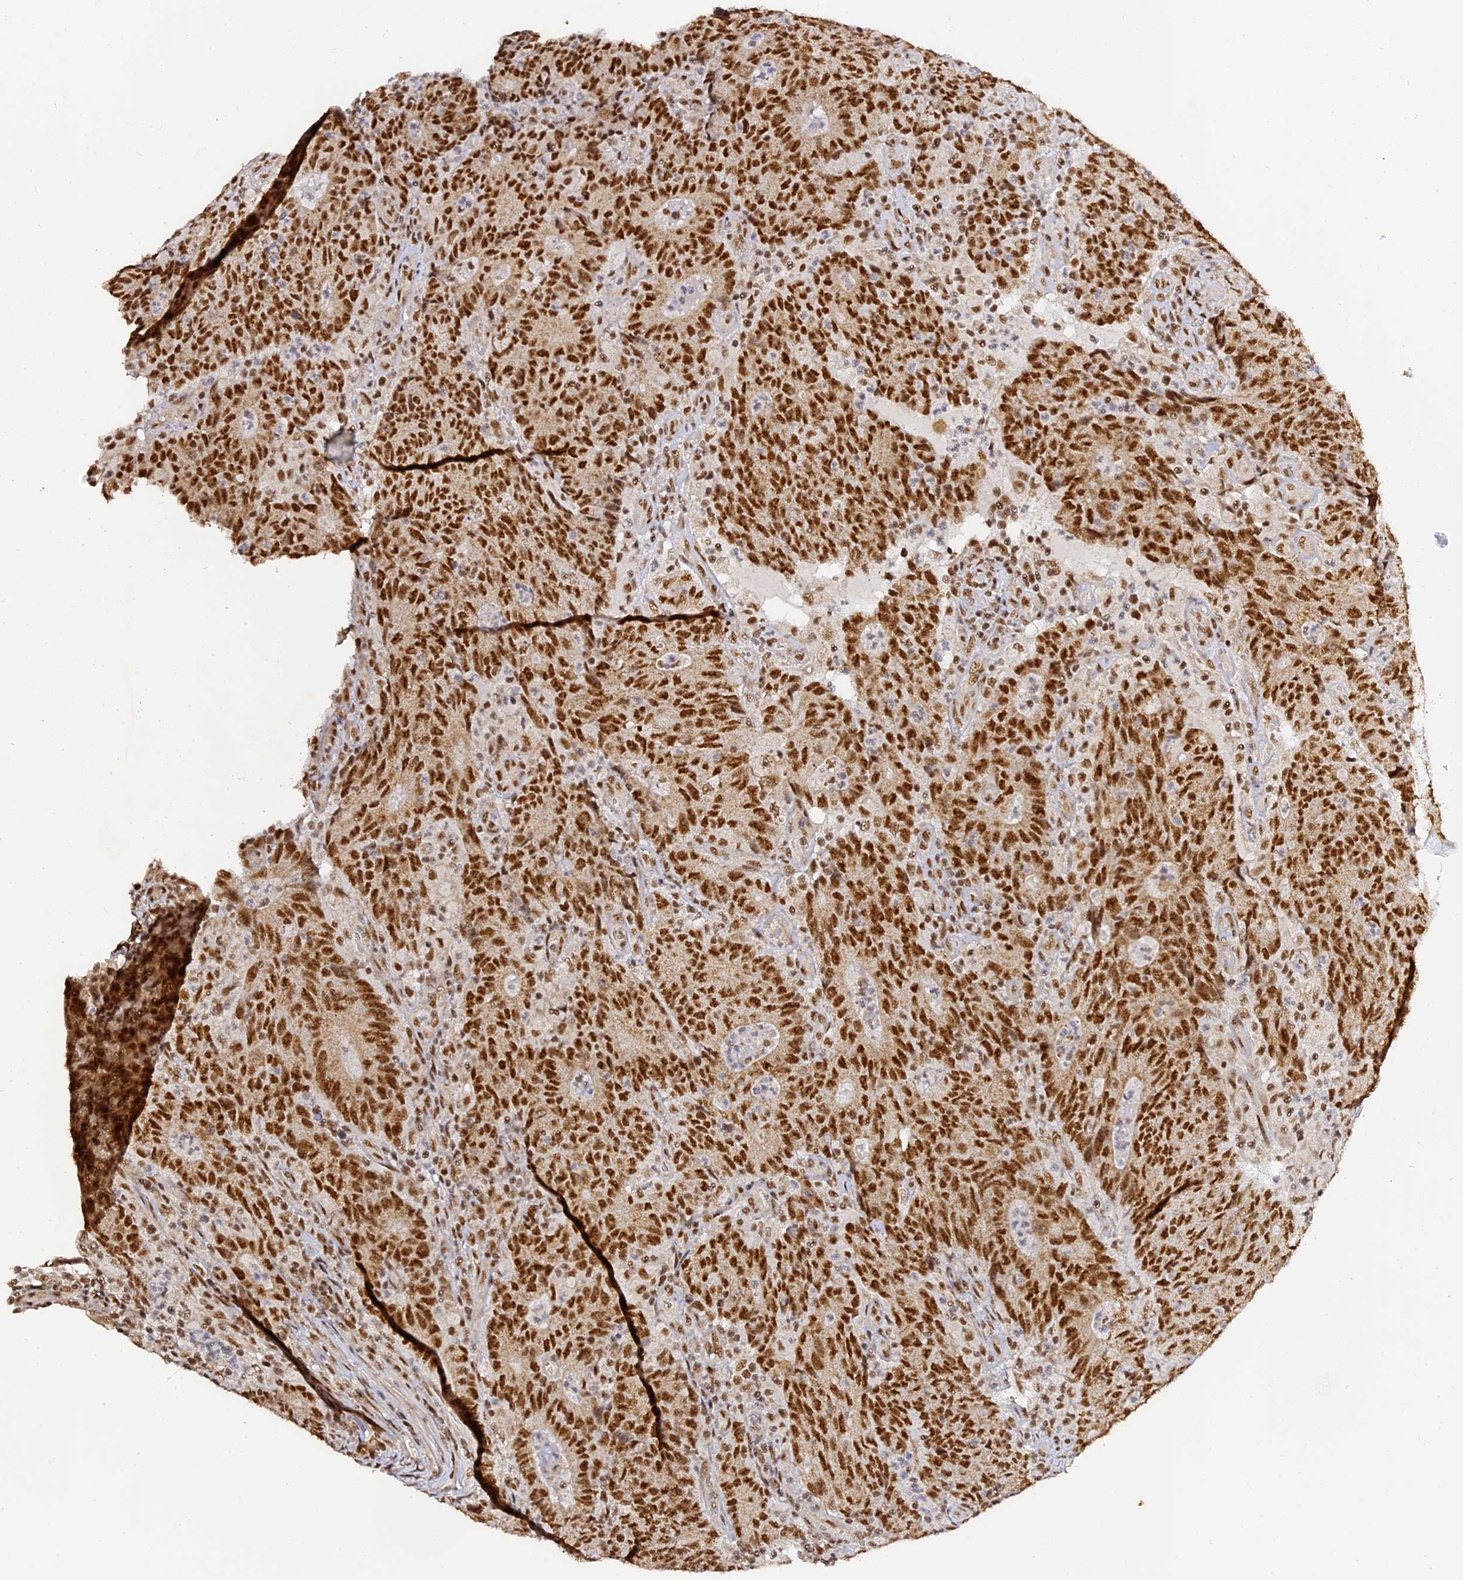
{"staining": {"intensity": "strong", "quantity": ">75%", "location": "nuclear"}, "tissue": "colorectal cancer", "cell_type": "Tumor cells", "image_type": "cancer", "snomed": [{"axis": "morphology", "description": "Adenocarcinoma, NOS"}, {"axis": "topography", "description": "Colon"}], "caption": "A brown stain labels strong nuclear staining of a protein in human adenocarcinoma (colorectal) tumor cells. (DAB (3,3'-diaminobenzidine) IHC, brown staining for protein, blue staining for nuclei).", "gene": "MCRS1", "patient": {"sex": "female", "age": 75}}